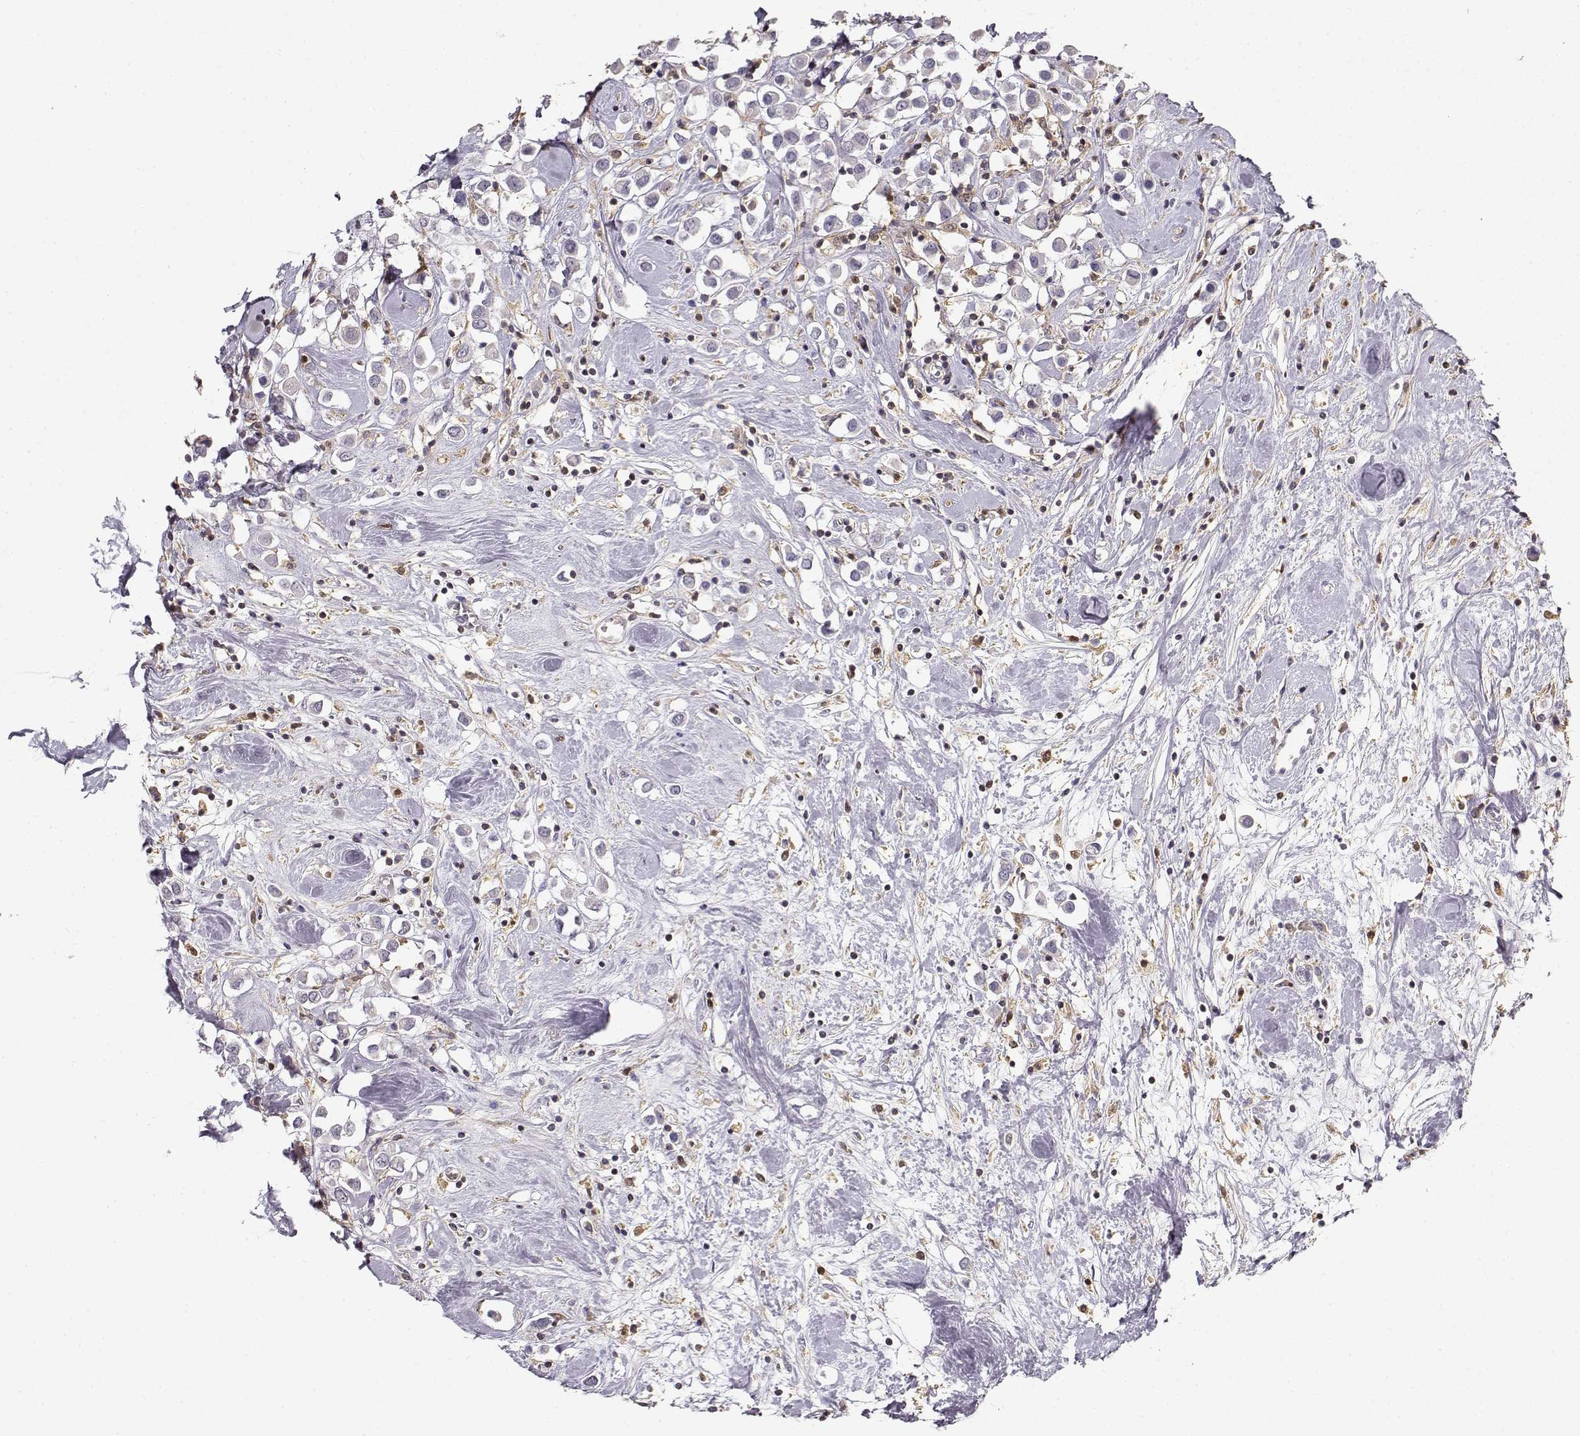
{"staining": {"intensity": "negative", "quantity": "none", "location": "none"}, "tissue": "breast cancer", "cell_type": "Tumor cells", "image_type": "cancer", "snomed": [{"axis": "morphology", "description": "Duct carcinoma"}, {"axis": "topography", "description": "Breast"}], "caption": "Tumor cells show no significant protein staining in intraductal carcinoma (breast).", "gene": "VAV1", "patient": {"sex": "female", "age": 61}}